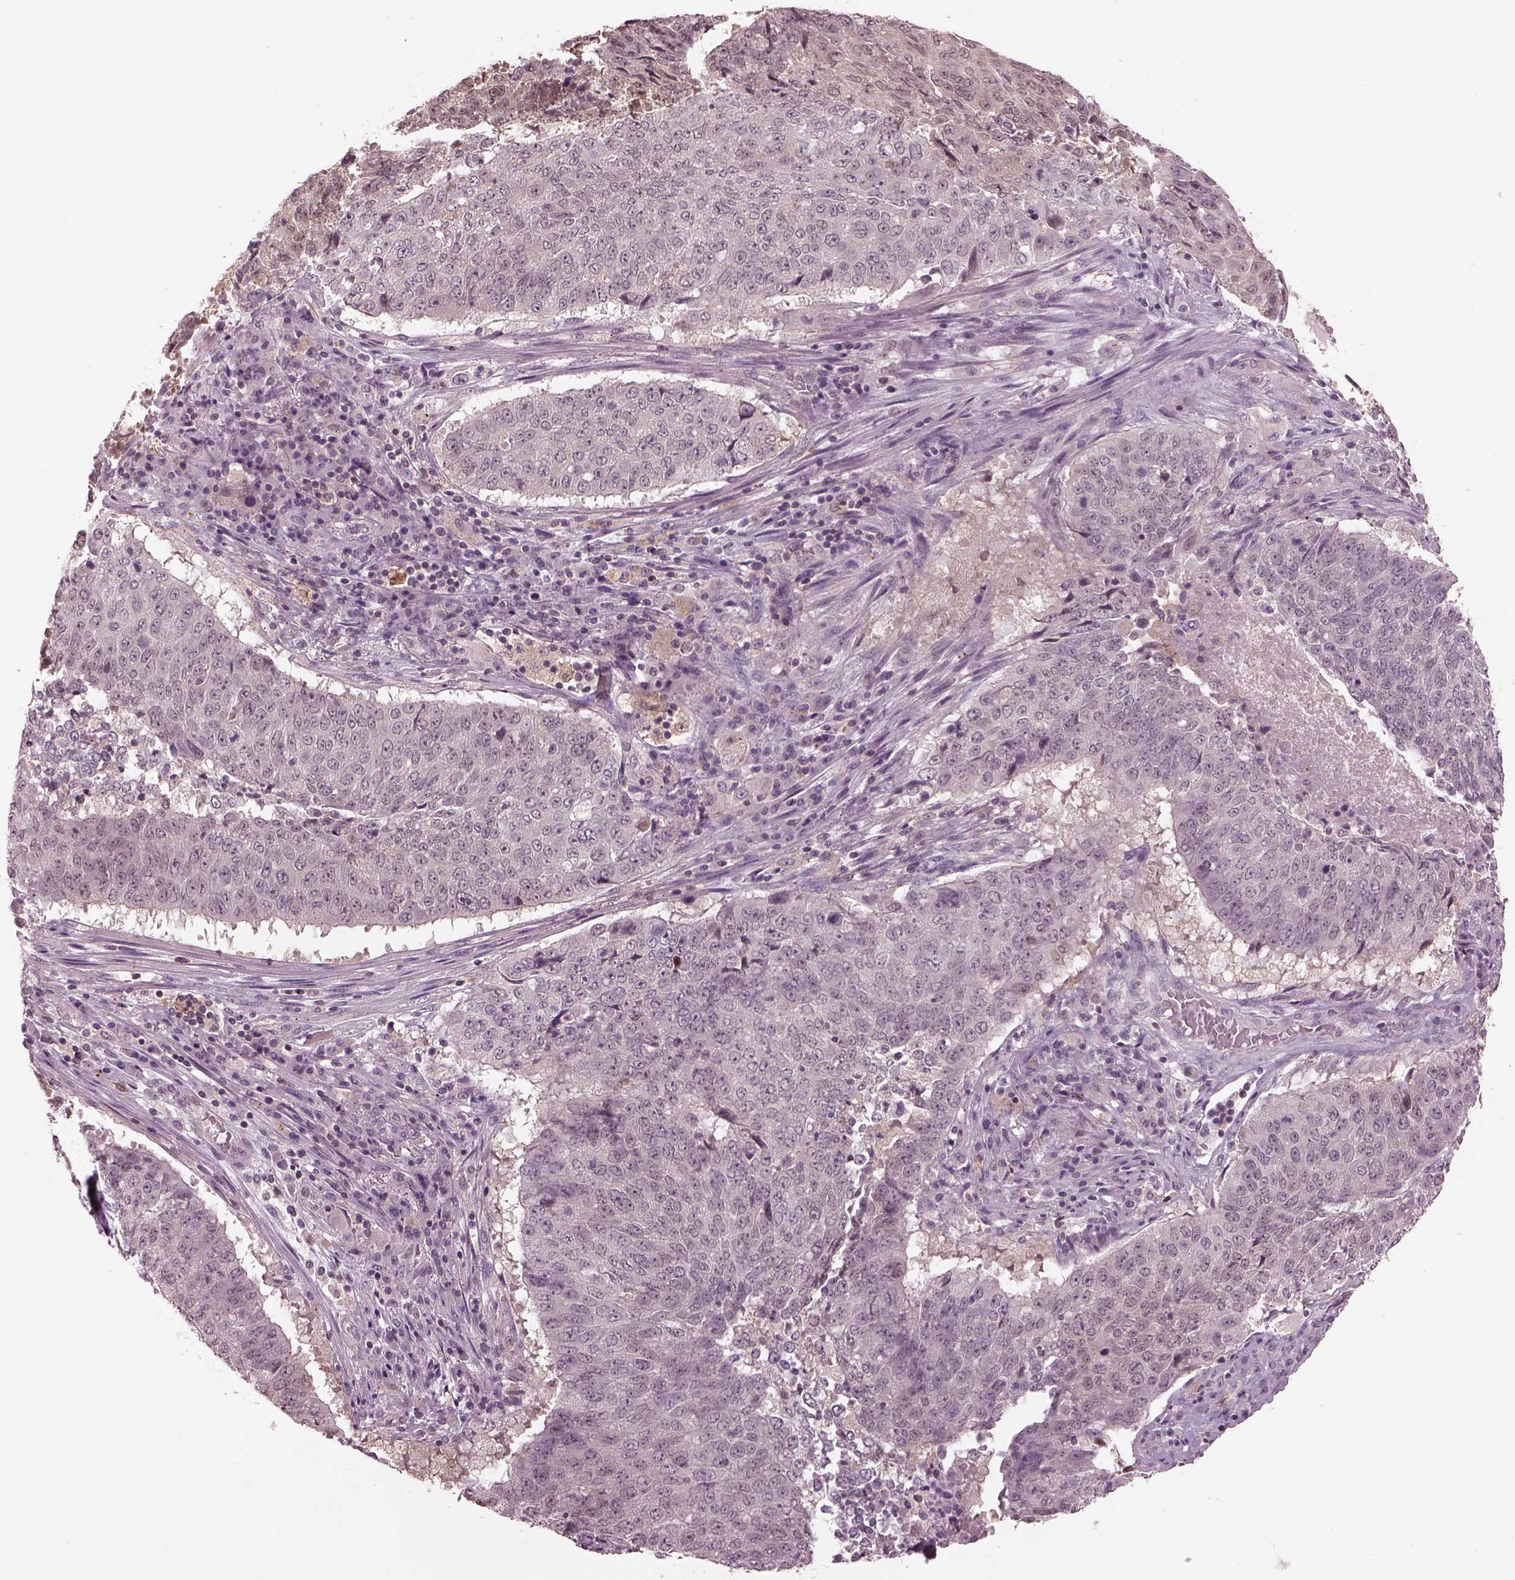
{"staining": {"intensity": "moderate", "quantity": ">75%", "location": "cytoplasmic/membranous"}, "tissue": "lung cancer", "cell_type": "Tumor cells", "image_type": "cancer", "snomed": [{"axis": "morphology", "description": "Normal tissue, NOS"}, {"axis": "morphology", "description": "Squamous cell carcinoma, NOS"}, {"axis": "topography", "description": "Bronchus"}, {"axis": "topography", "description": "Lung"}], "caption": "IHC micrograph of neoplastic tissue: human lung cancer stained using immunohistochemistry shows medium levels of moderate protein expression localized specifically in the cytoplasmic/membranous of tumor cells, appearing as a cytoplasmic/membranous brown color.", "gene": "SRI", "patient": {"sex": "male", "age": 64}}